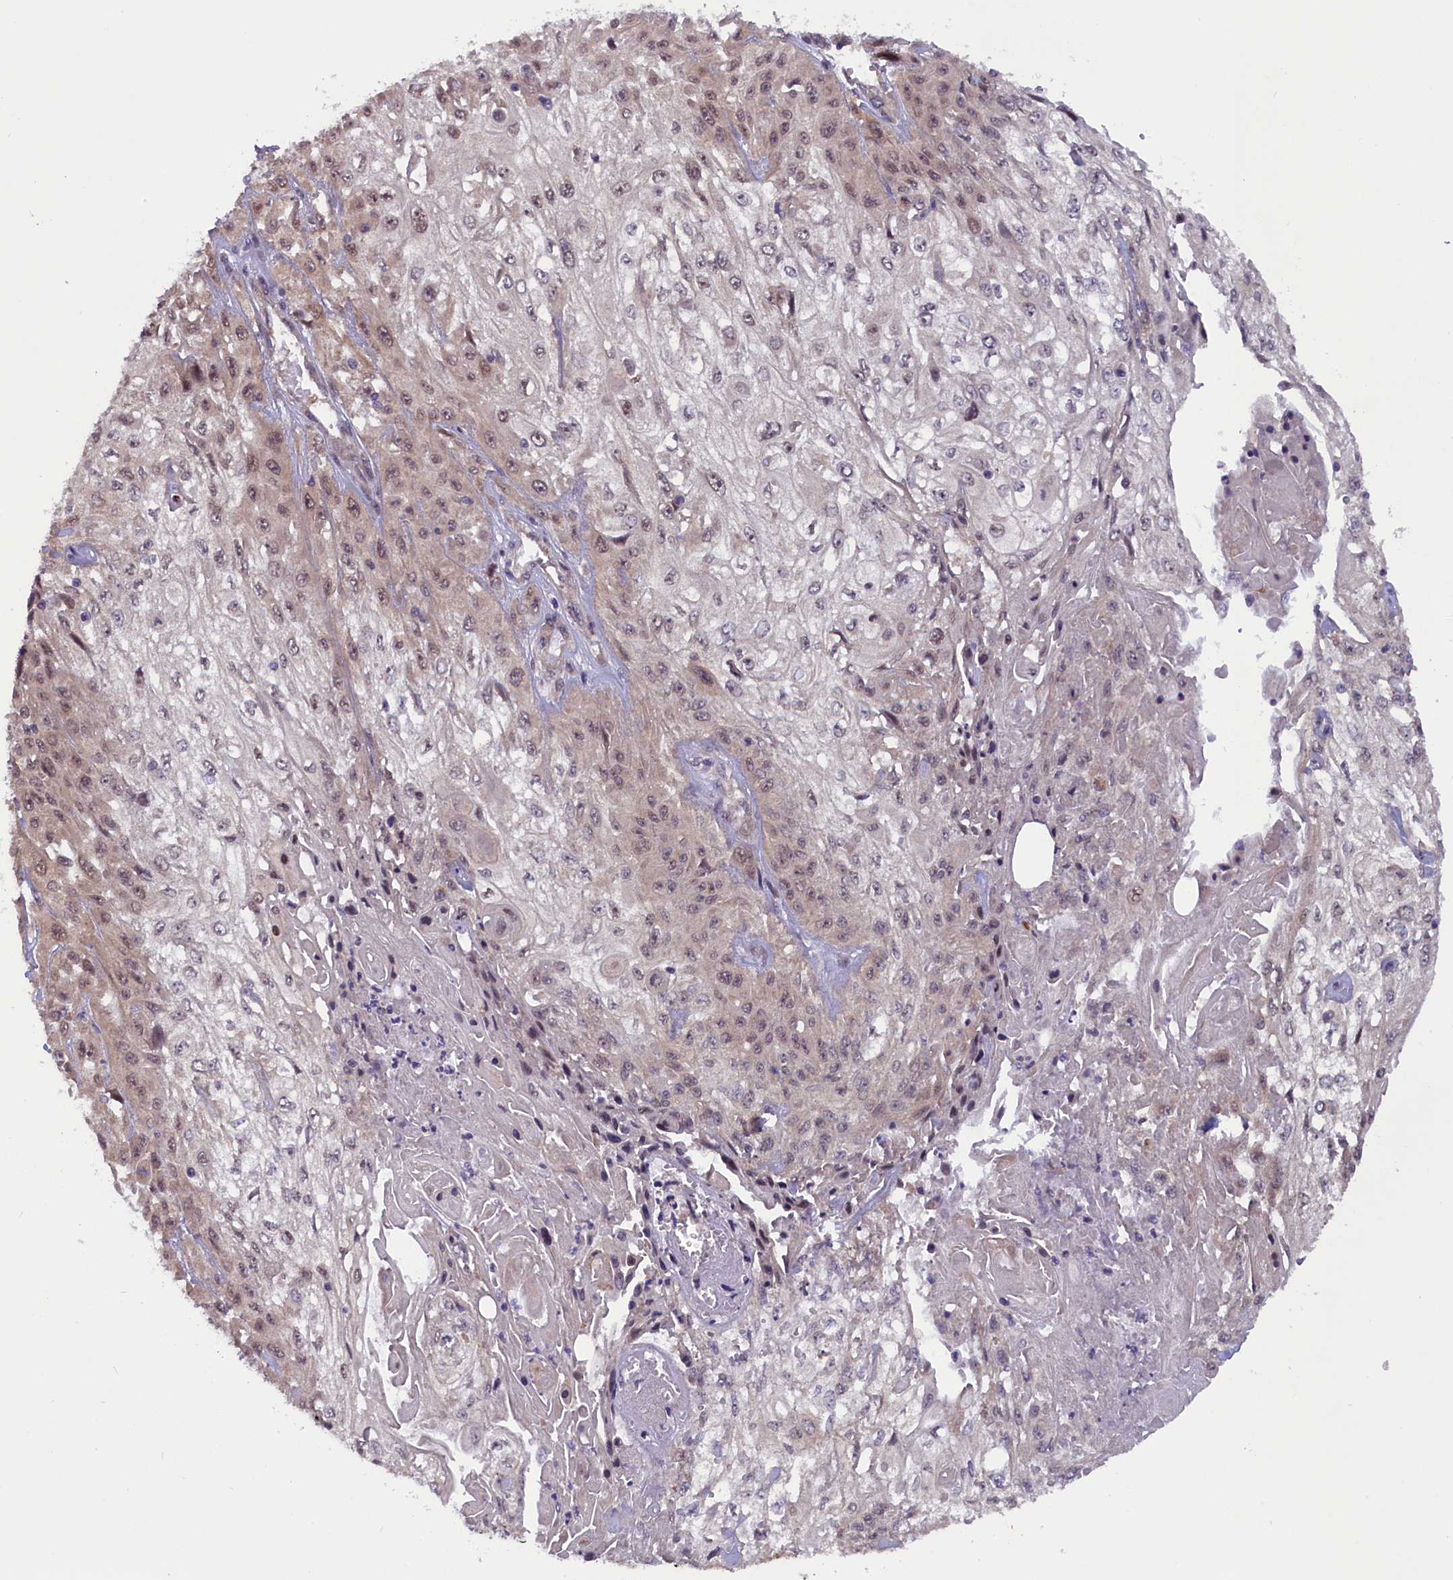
{"staining": {"intensity": "weak", "quantity": "25%-75%", "location": "nuclear"}, "tissue": "skin cancer", "cell_type": "Tumor cells", "image_type": "cancer", "snomed": [{"axis": "morphology", "description": "Squamous cell carcinoma, NOS"}, {"axis": "morphology", "description": "Squamous cell carcinoma, metastatic, NOS"}, {"axis": "topography", "description": "Skin"}, {"axis": "topography", "description": "Lymph node"}], "caption": "Brown immunohistochemical staining in squamous cell carcinoma (skin) displays weak nuclear expression in approximately 25%-75% of tumor cells.", "gene": "CCDC9B", "patient": {"sex": "male", "age": 75}}